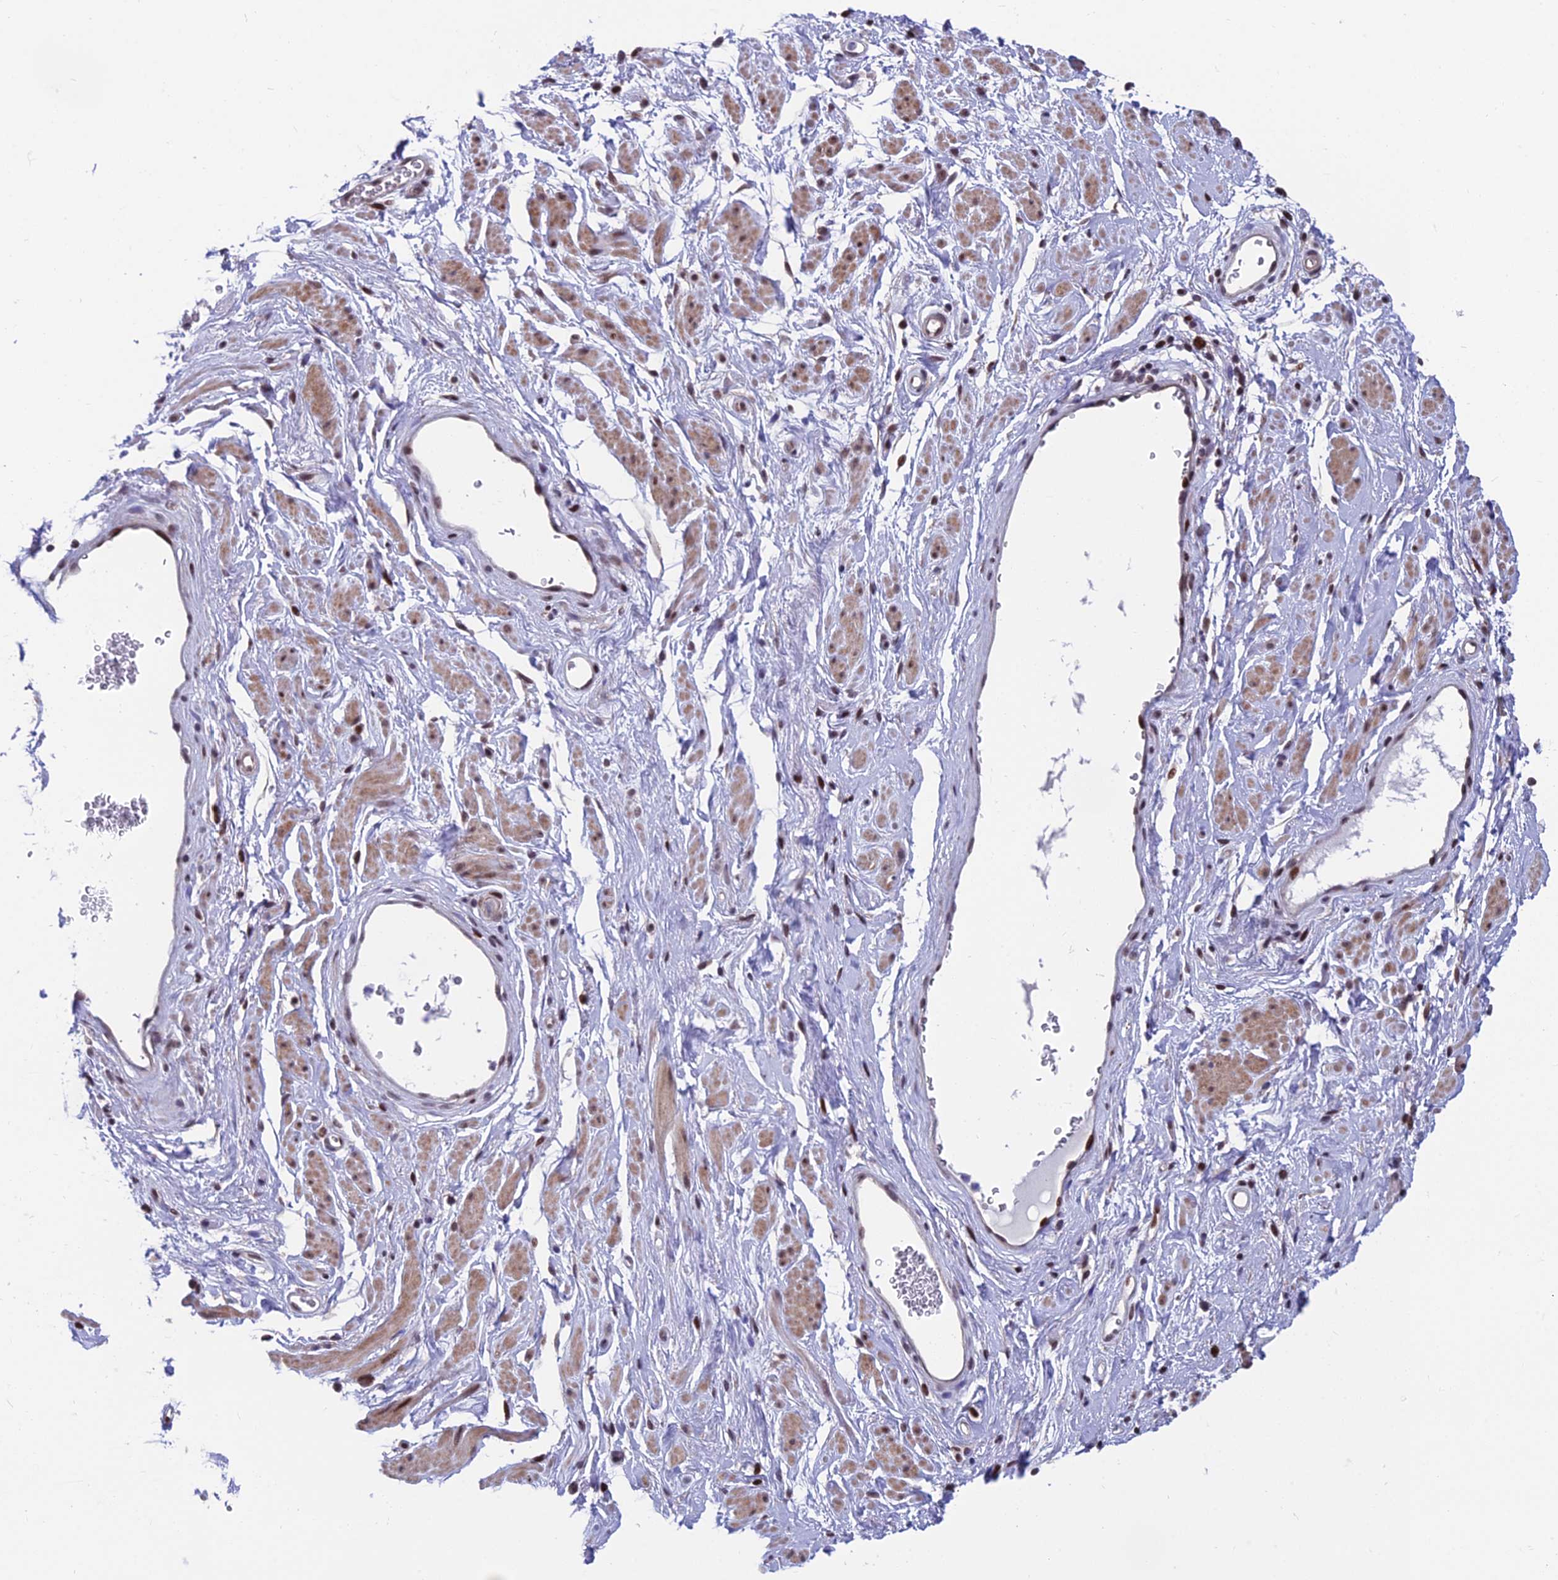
{"staining": {"intensity": "negative", "quantity": "none", "location": "none"}, "tissue": "adipose tissue", "cell_type": "Adipocytes", "image_type": "normal", "snomed": [{"axis": "morphology", "description": "Normal tissue, NOS"}, {"axis": "morphology", "description": "Adenocarcinoma, NOS"}, {"axis": "topography", "description": "Rectum"}, {"axis": "topography", "description": "Vagina"}, {"axis": "topography", "description": "Peripheral nerve tissue"}], "caption": "The histopathology image displays no significant positivity in adipocytes of adipose tissue.", "gene": "KIAA1191", "patient": {"sex": "female", "age": 71}}